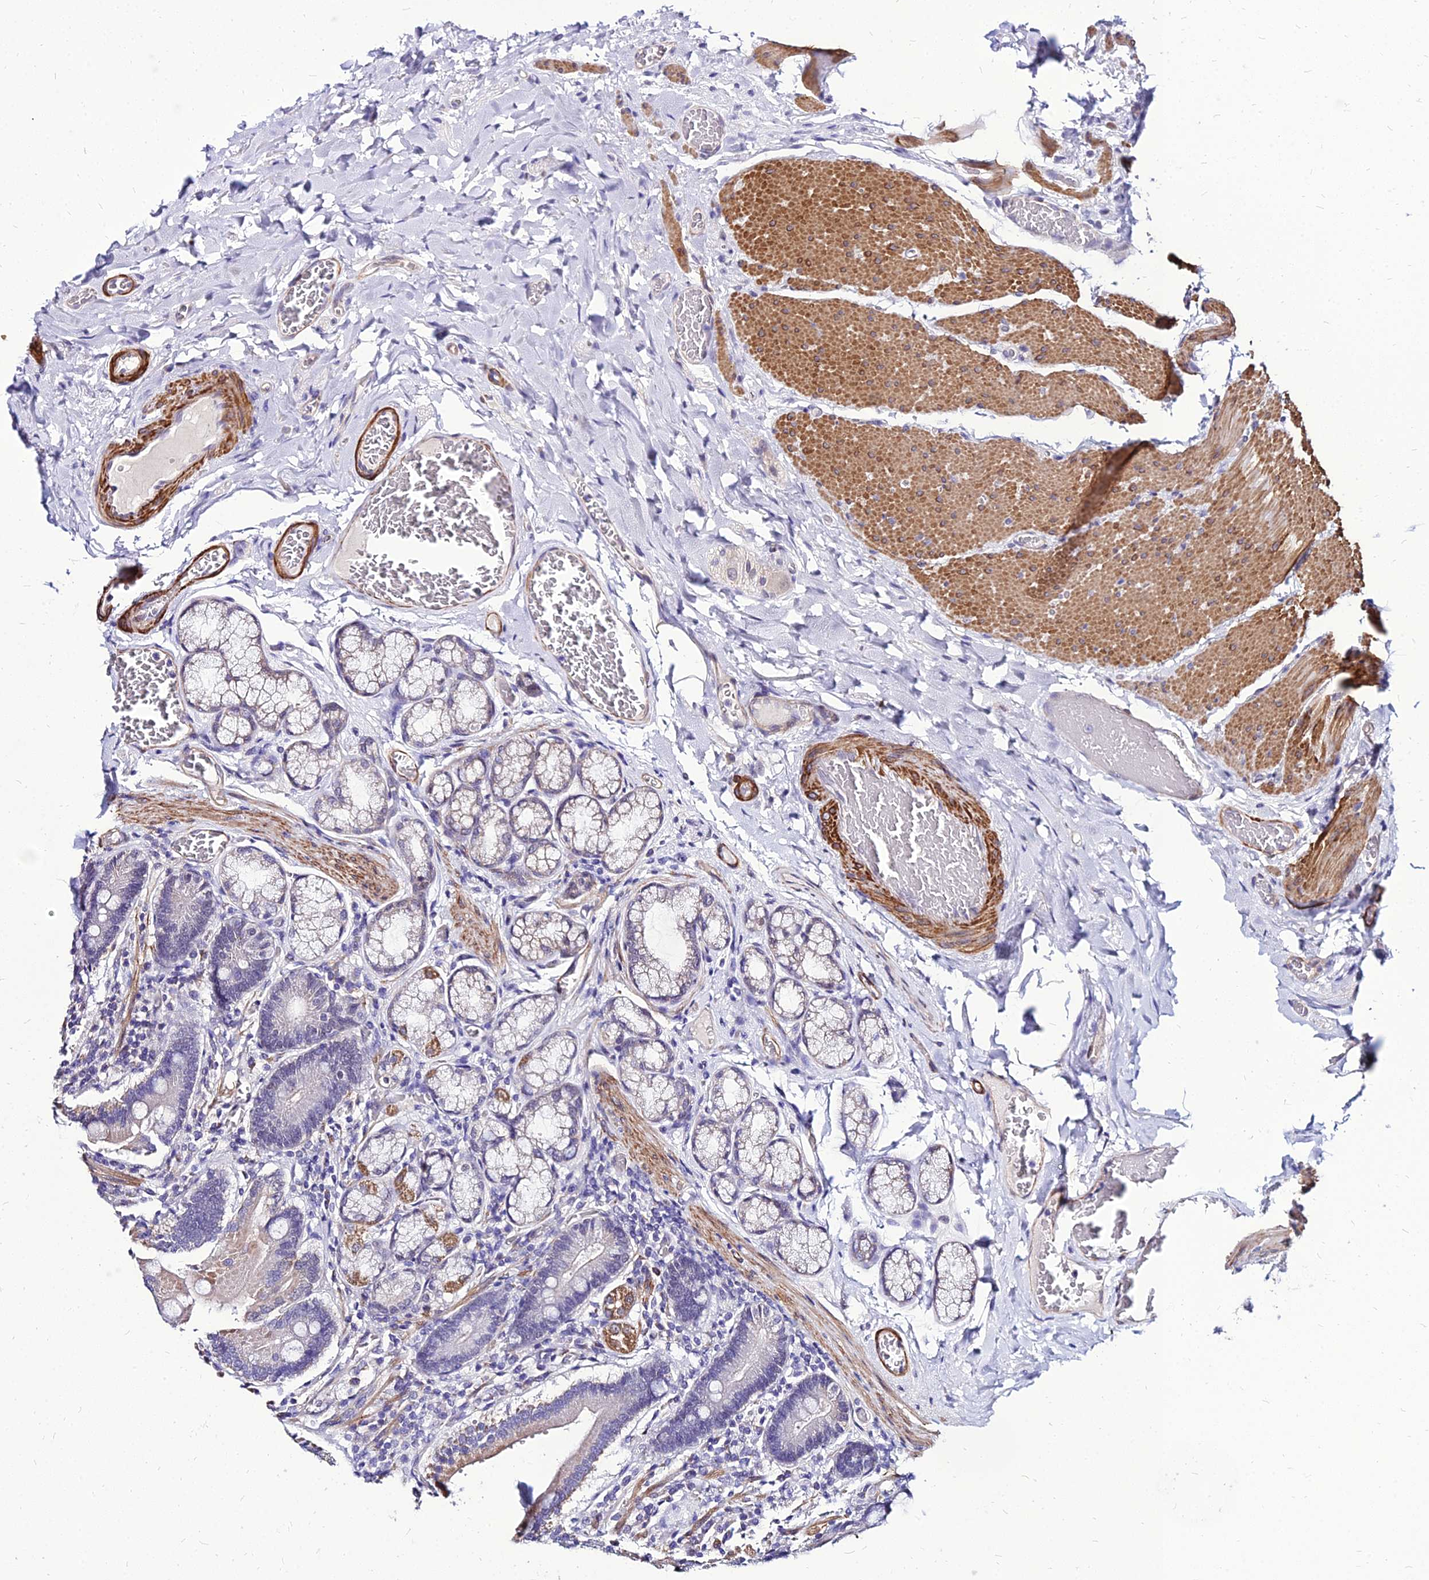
{"staining": {"intensity": "moderate", "quantity": "<25%", "location": "cytoplasmic/membranous"}, "tissue": "duodenum", "cell_type": "Glandular cells", "image_type": "normal", "snomed": [{"axis": "morphology", "description": "Normal tissue, NOS"}, {"axis": "topography", "description": "Duodenum"}], "caption": "Moderate cytoplasmic/membranous expression is seen in about <25% of glandular cells in benign duodenum.", "gene": "YEATS2", "patient": {"sex": "female", "age": 62}}